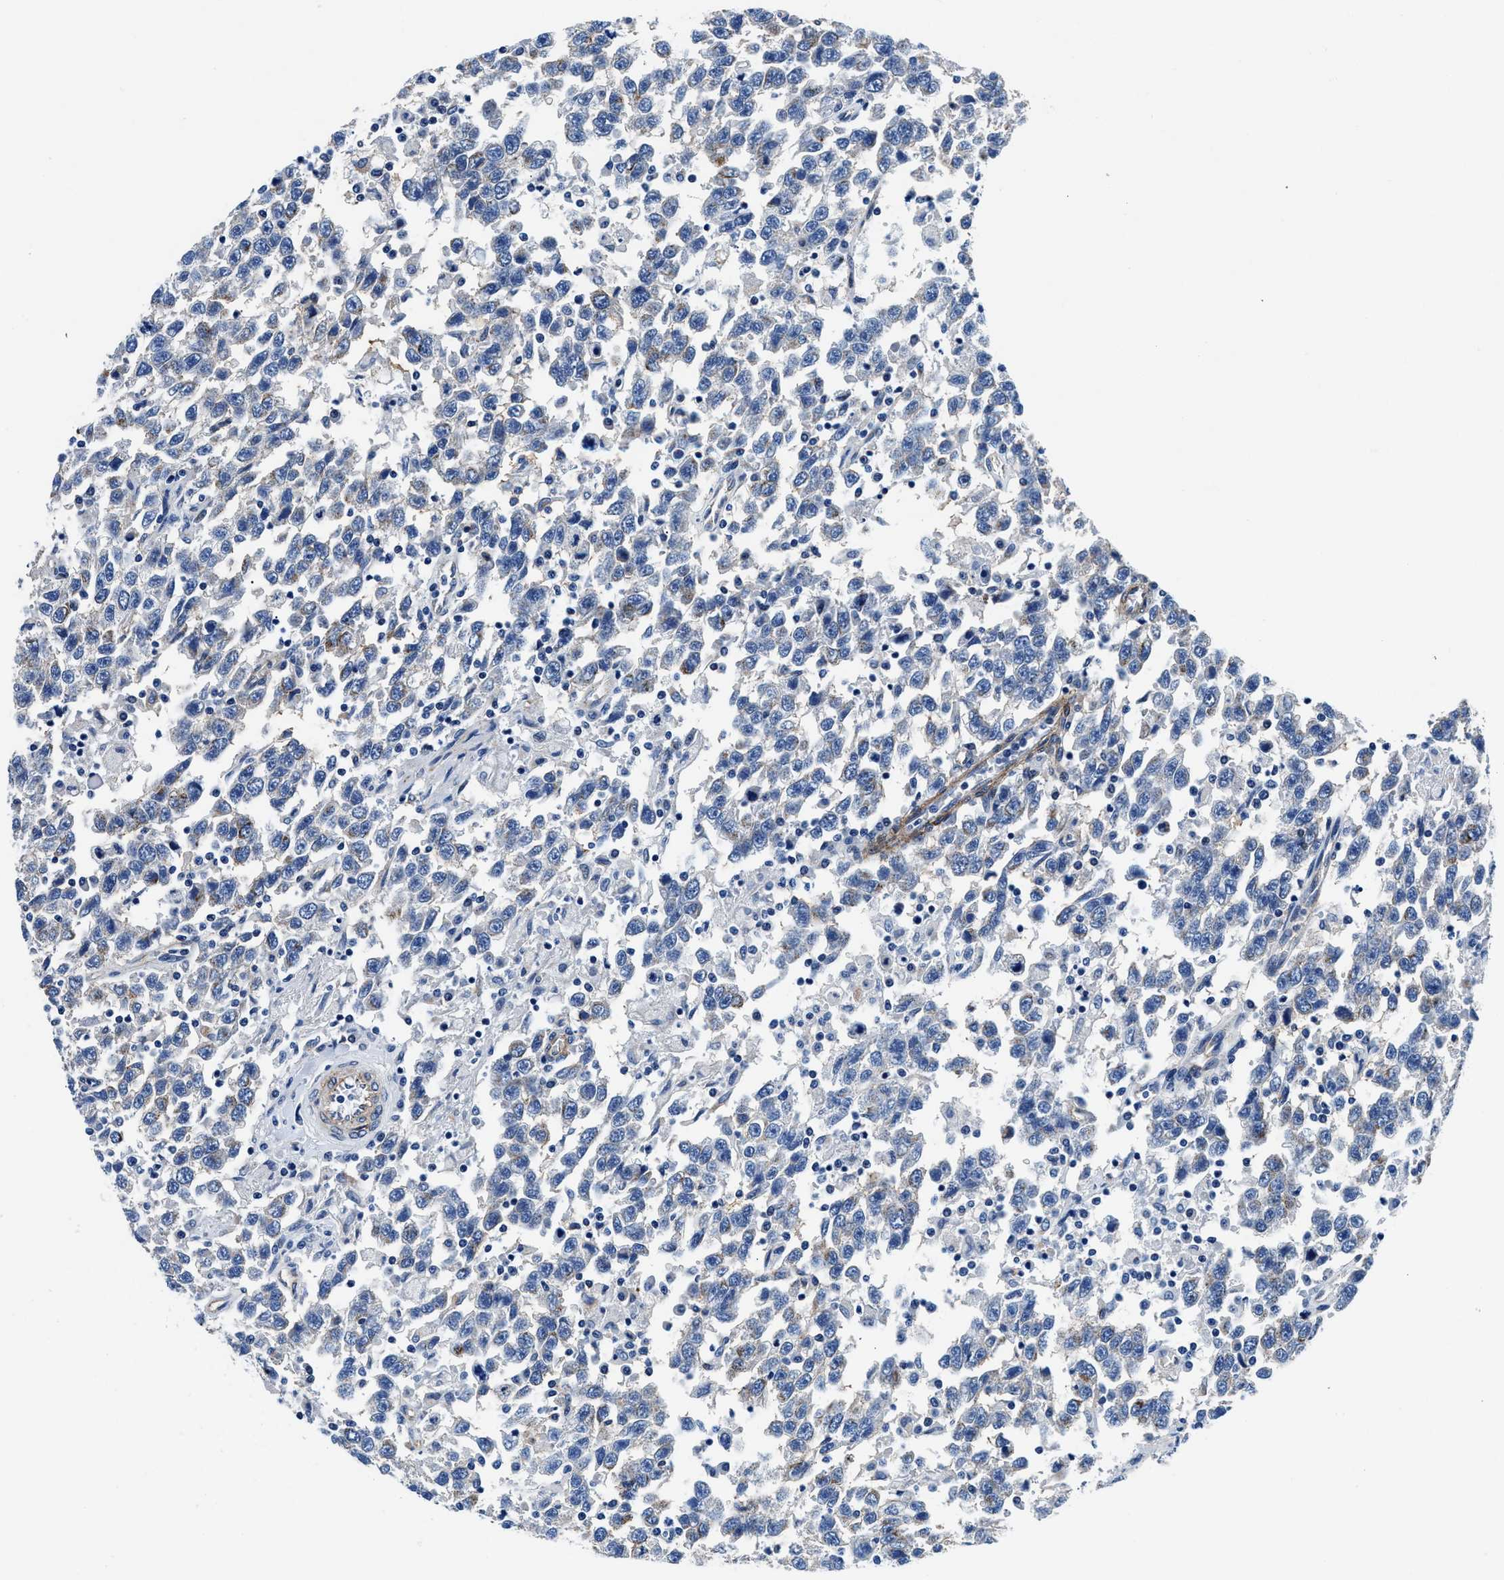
{"staining": {"intensity": "negative", "quantity": "none", "location": "none"}, "tissue": "testis cancer", "cell_type": "Tumor cells", "image_type": "cancer", "snomed": [{"axis": "morphology", "description": "Seminoma, NOS"}, {"axis": "topography", "description": "Testis"}], "caption": "The micrograph reveals no significant positivity in tumor cells of testis cancer (seminoma).", "gene": "DAG1", "patient": {"sex": "male", "age": 41}}